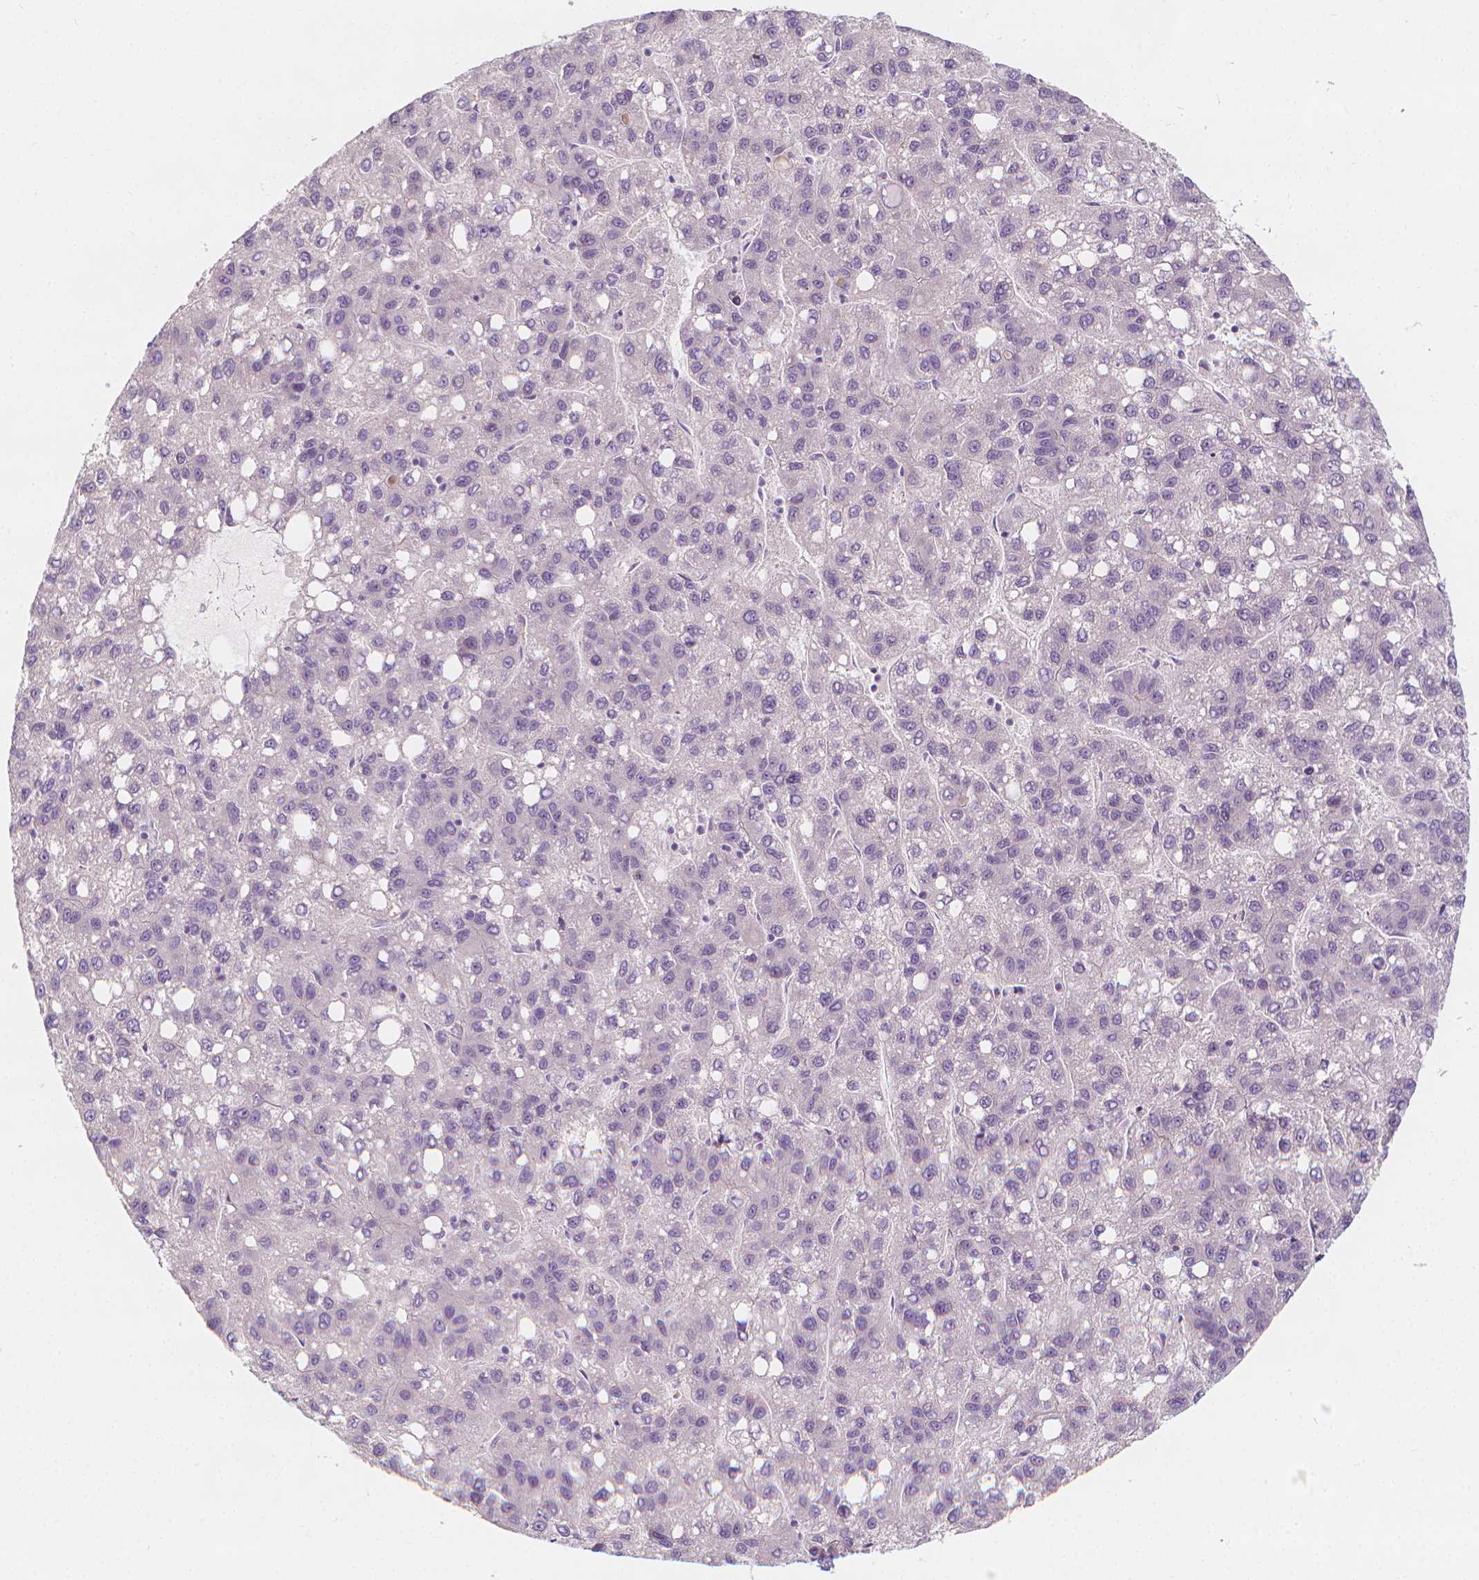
{"staining": {"intensity": "negative", "quantity": "none", "location": "none"}, "tissue": "liver cancer", "cell_type": "Tumor cells", "image_type": "cancer", "snomed": [{"axis": "morphology", "description": "Carcinoma, Hepatocellular, NOS"}, {"axis": "topography", "description": "Liver"}], "caption": "Liver cancer (hepatocellular carcinoma) stained for a protein using immunohistochemistry reveals no positivity tumor cells.", "gene": "RBFOX1", "patient": {"sex": "female", "age": 82}}